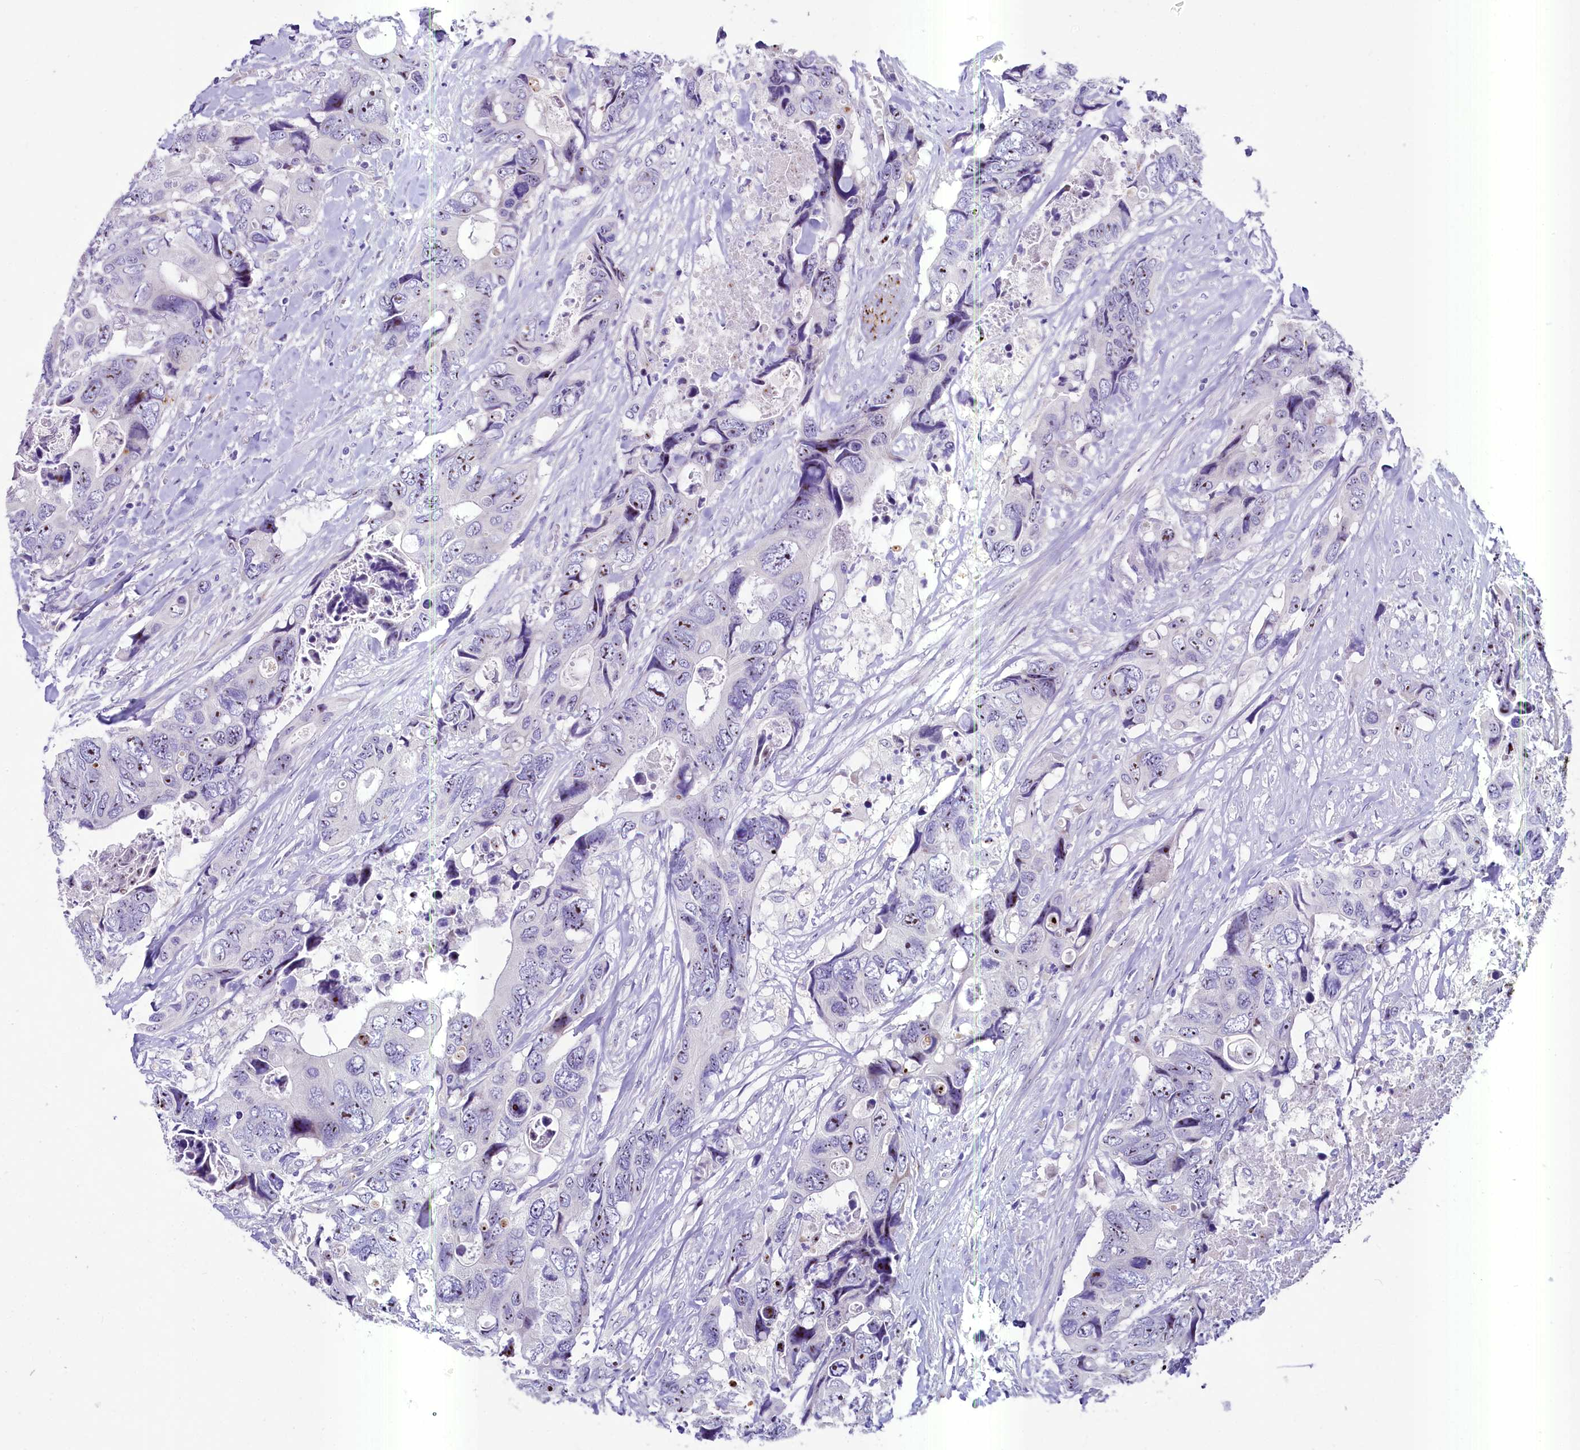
{"staining": {"intensity": "moderate", "quantity": "25%-75%", "location": "nuclear"}, "tissue": "colorectal cancer", "cell_type": "Tumor cells", "image_type": "cancer", "snomed": [{"axis": "morphology", "description": "Adenocarcinoma, NOS"}, {"axis": "topography", "description": "Rectum"}], "caption": "A medium amount of moderate nuclear positivity is identified in about 25%-75% of tumor cells in colorectal cancer (adenocarcinoma) tissue.", "gene": "SH3TC2", "patient": {"sex": "male", "age": 57}}